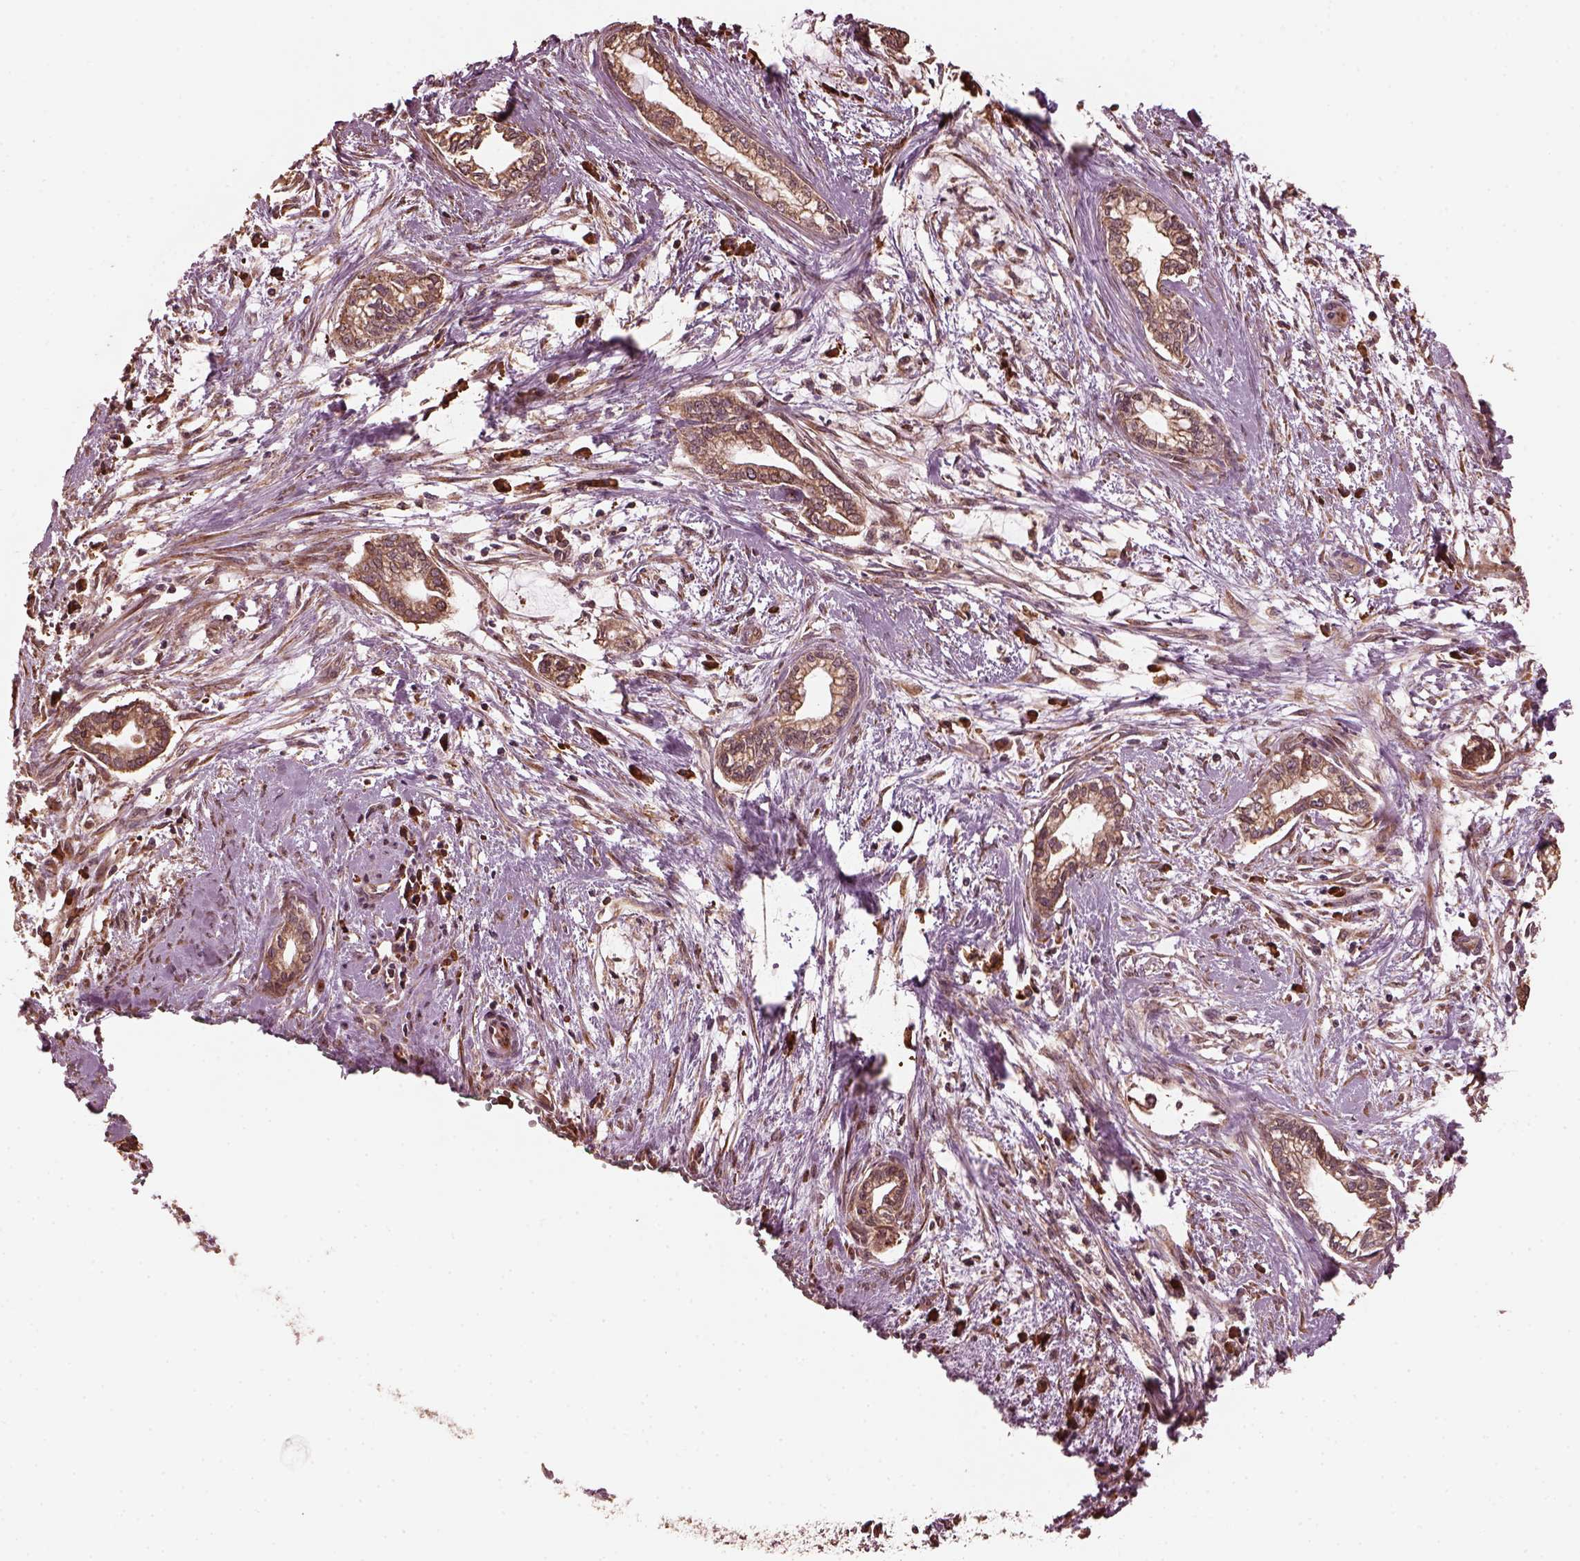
{"staining": {"intensity": "moderate", "quantity": ">75%", "location": "cytoplasmic/membranous"}, "tissue": "cervical cancer", "cell_type": "Tumor cells", "image_type": "cancer", "snomed": [{"axis": "morphology", "description": "Adenocarcinoma, NOS"}, {"axis": "topography", "description": "Cervix"}], "caption": "Moderate cytoplasmic/membranous protein staining is identified in about >75% of tumor cells in cervical cancer (adenocarcinoma). Ihc stains the protein in brown and the nuclei are stained blue.", "gene": "ZNF292", "patient": {"sex": "female", "age": 62}}